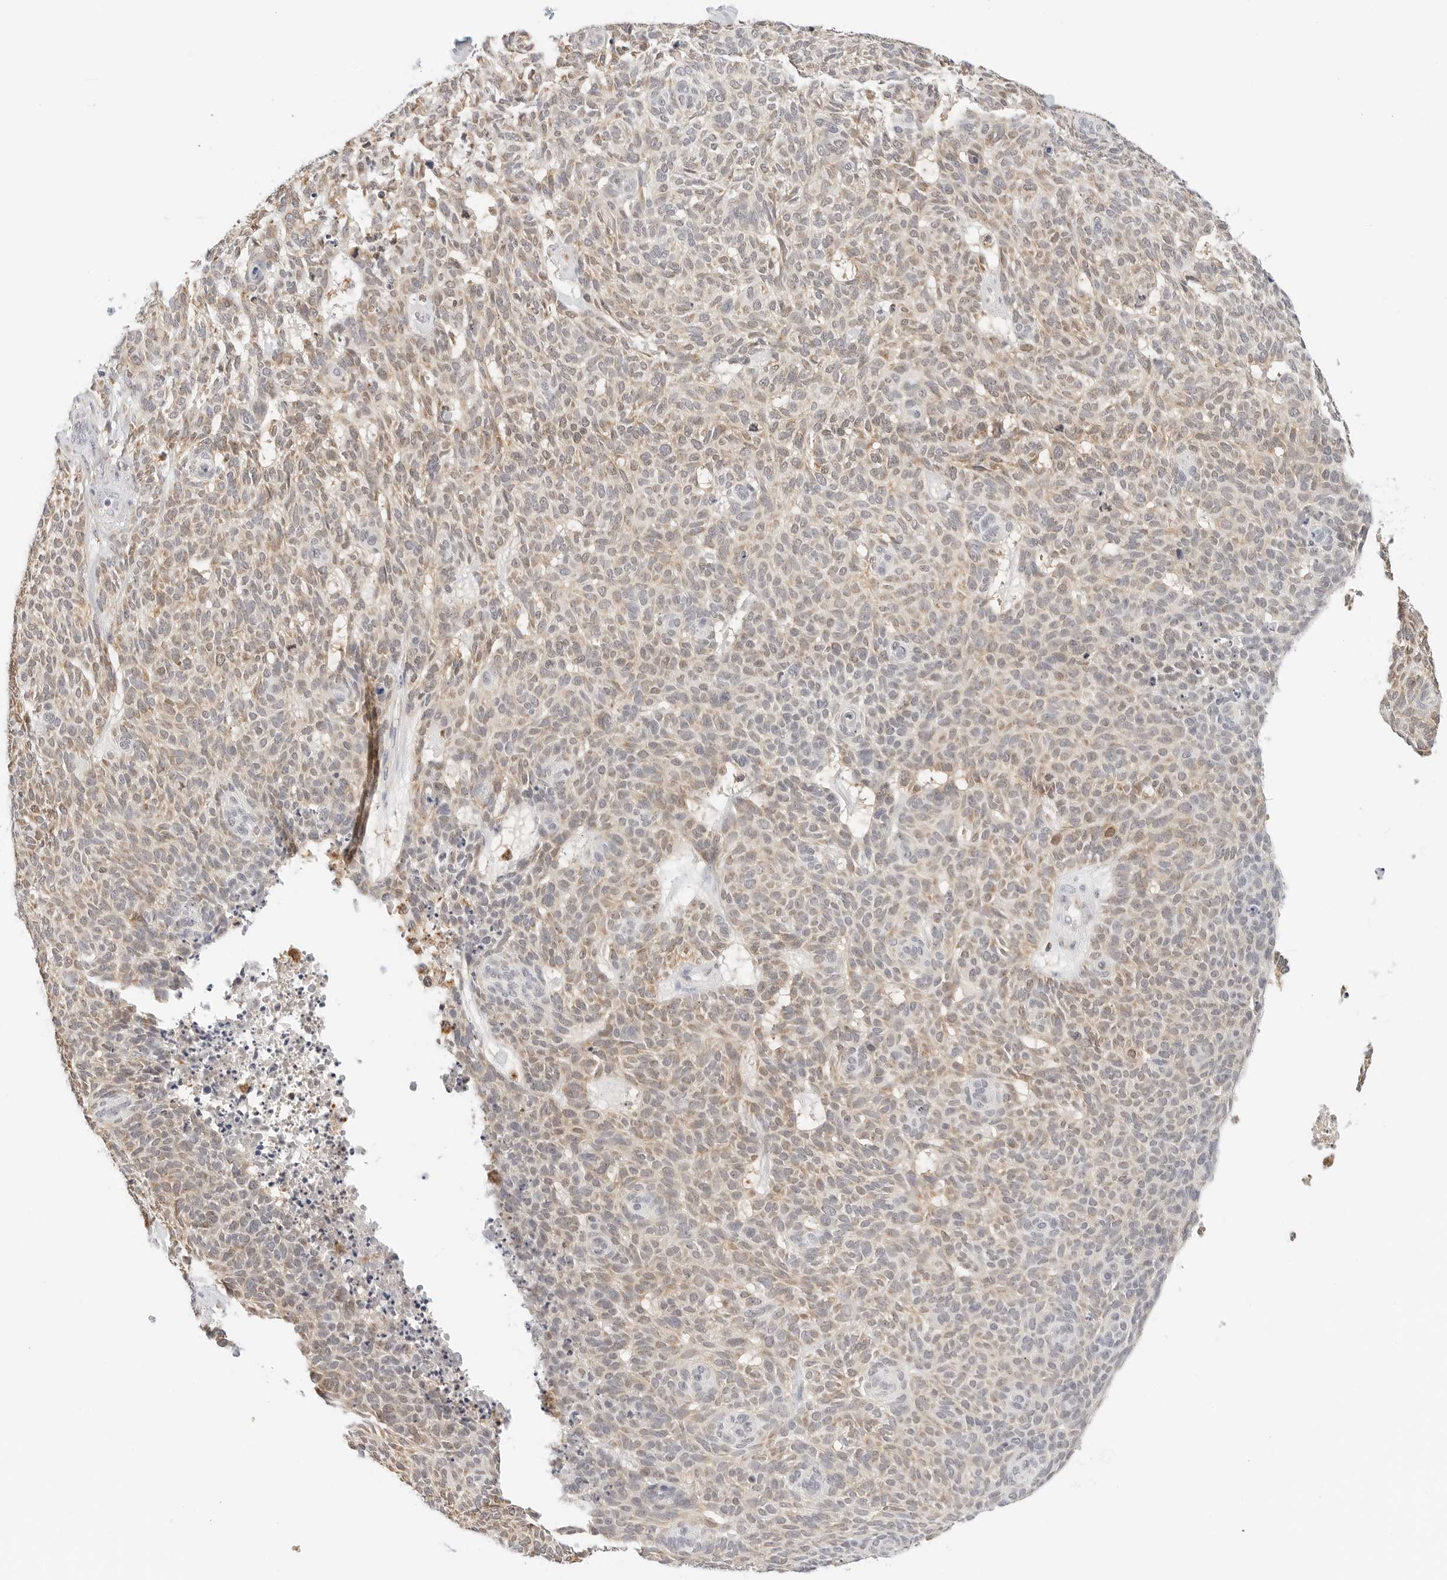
{"staining": {"intensity": "weak", "quantity": ">75%", "location": "cytoplasmic/membranous"}, "tissue": "skin cancer", "cell_type": "Tumor cells", "image_type": "cancer", "snomed": [{"axis": "morphology", "description": "Squamous cell carcinoma, NOS"}, {"axis": "topography", "description": "Skin"}], "caption": "DAB (3,3'-diaminobenzidine) immunohistochemical staining of skin cancer reveals weak cytoplasmic/membranous protein positivity in approximately >75% of tumor cells.", "gene": "ATL1", "patient": {"sex": "female", "age": 90}}